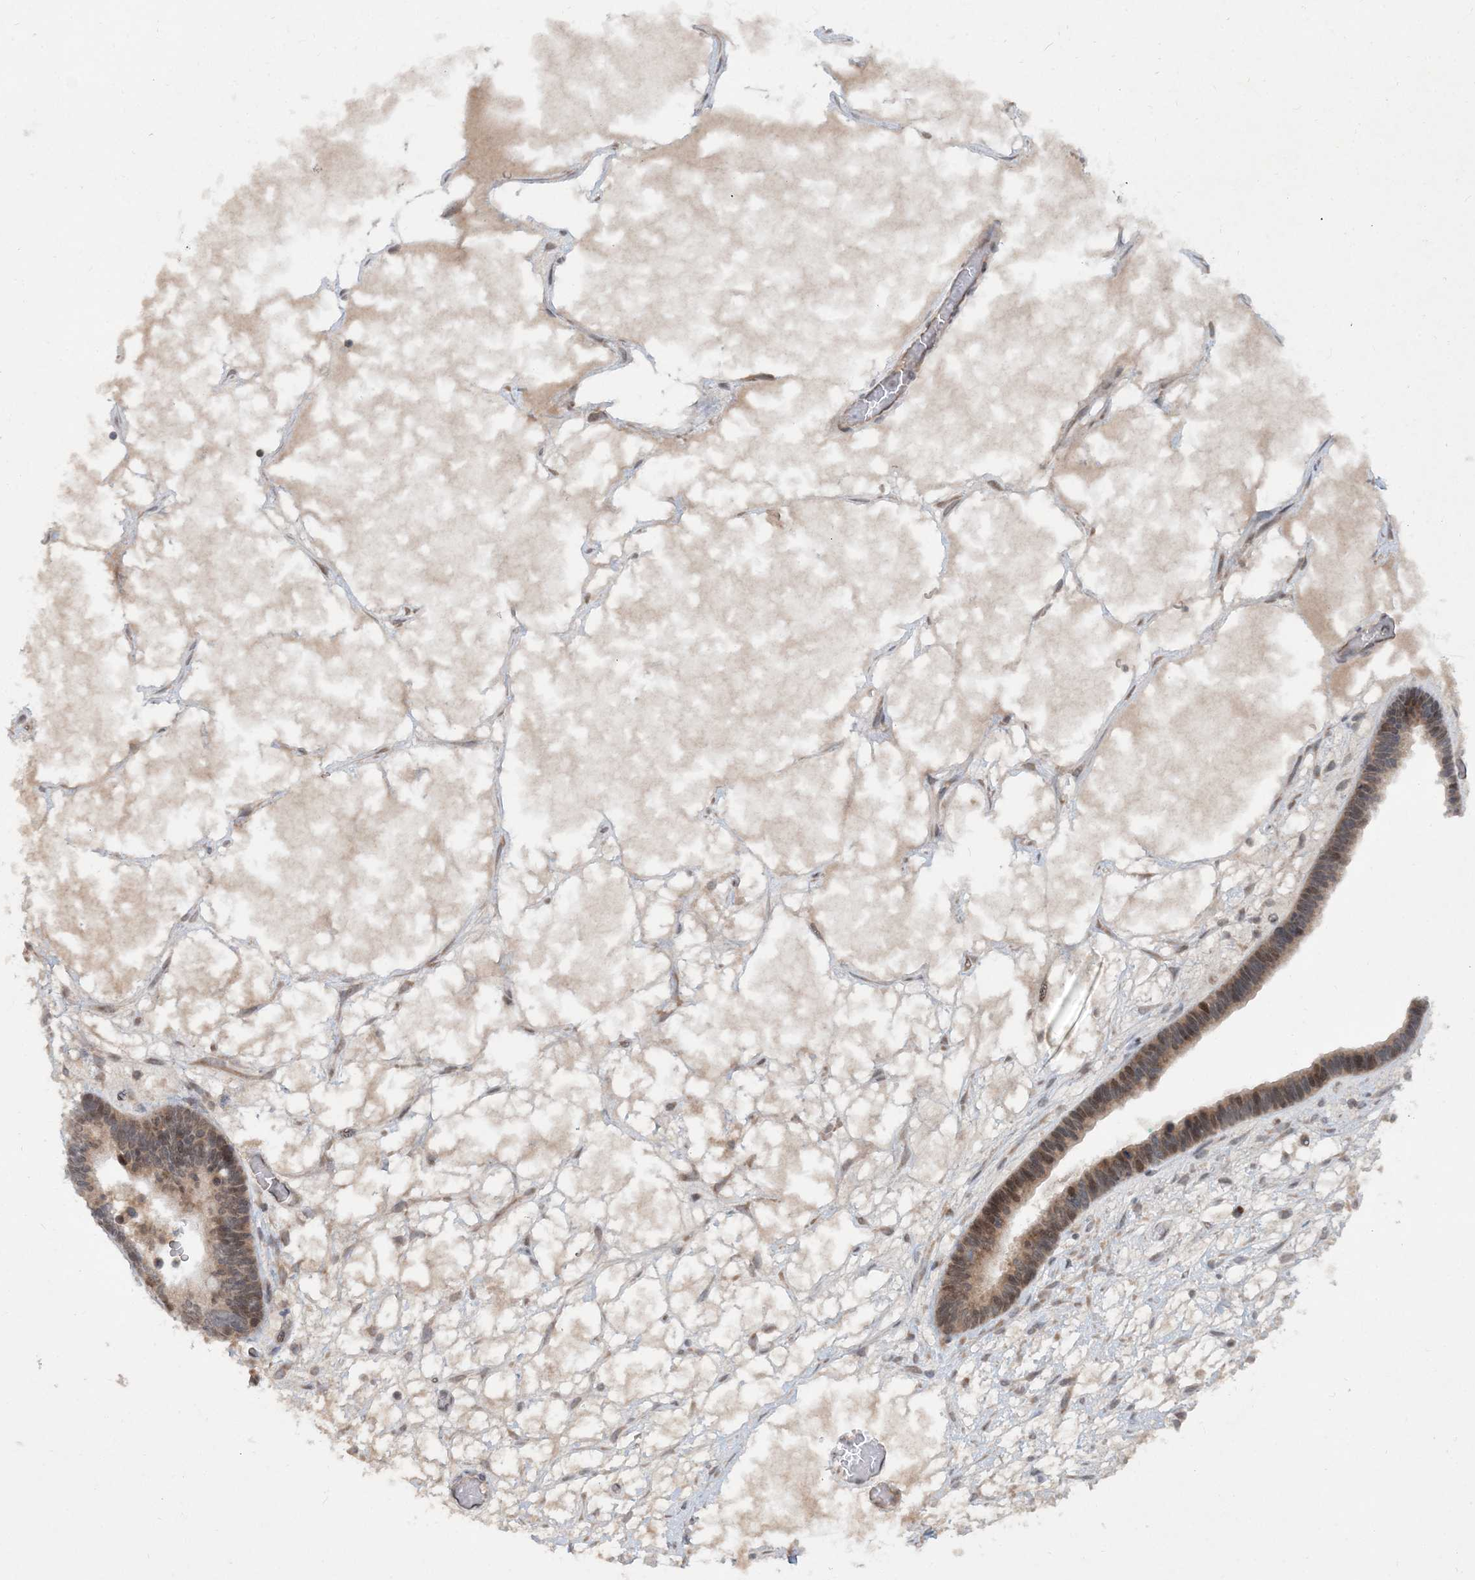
{"staining": {"intensity": "moderate", "quantity": "<25%", "location": "cytoplasmic/membranous,nuclear"}, "tissue": "ovarian cancer", "cell_type": "Tumor cells", "image_type": "cancer", "snomed": [{"axis": "morphology", "description": "Cystadenocarcinoma, serous, NOS"}, {"axis": "topography", "description": "Ovary"}], "caption": "DAB immunohistochemical staining of human serous cystadenocarcinoma (ovarian) demonstrates moderate cytoplasmic/membranous and nuclear protein positivity in about <25% of tumor cells.", "gene": "UBR3", "patient": {"sex": "female", "age": 56}}